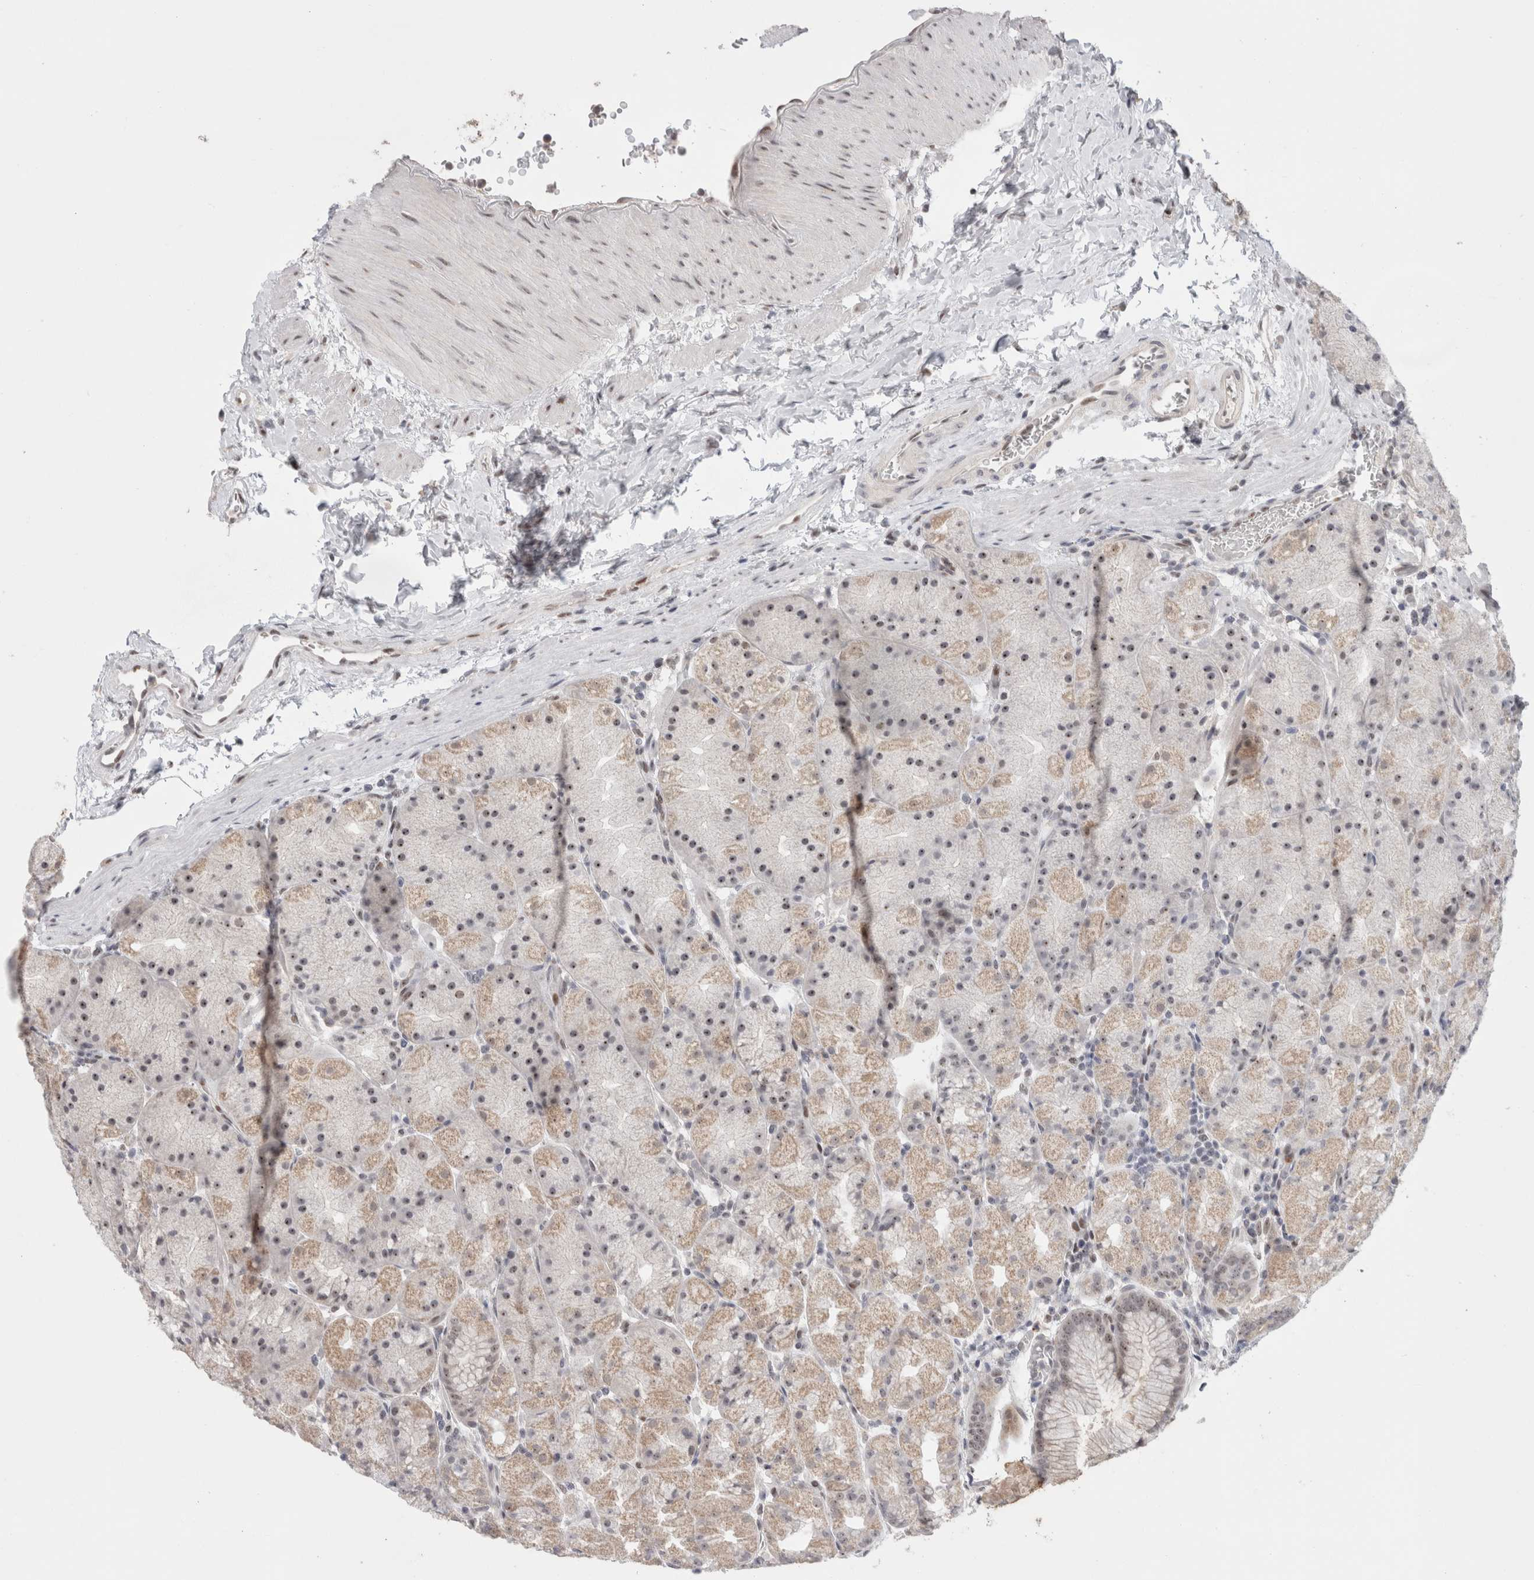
{"staining": {"intensity": "weak", "quantity": "25%-75%", "location": "cytoplasmic/membranous,nuclear"}, "tissue": "stomach", "cell_type": "Glandular cells", "image_type": "normal", "snomed": [{"axis": "morphology", "description": "Normal tissue, NOS"}, {"axis": "topography", "description": "Stomach, upper"}, {"axis": "topography", "description": "Stomach"}], "caption": "Stomach stained with immunohistochemistry demonstrates weak cytoplasmic/membranous,nuclear positivity in about 25%-75% of glandular cells. The staining was performed using DAB, with brown indicating positive protein expression. Nuclei are stained blue with hematoxylin.", "gene": "SENP6", "patient": {"sex": "male", "age": 48}}